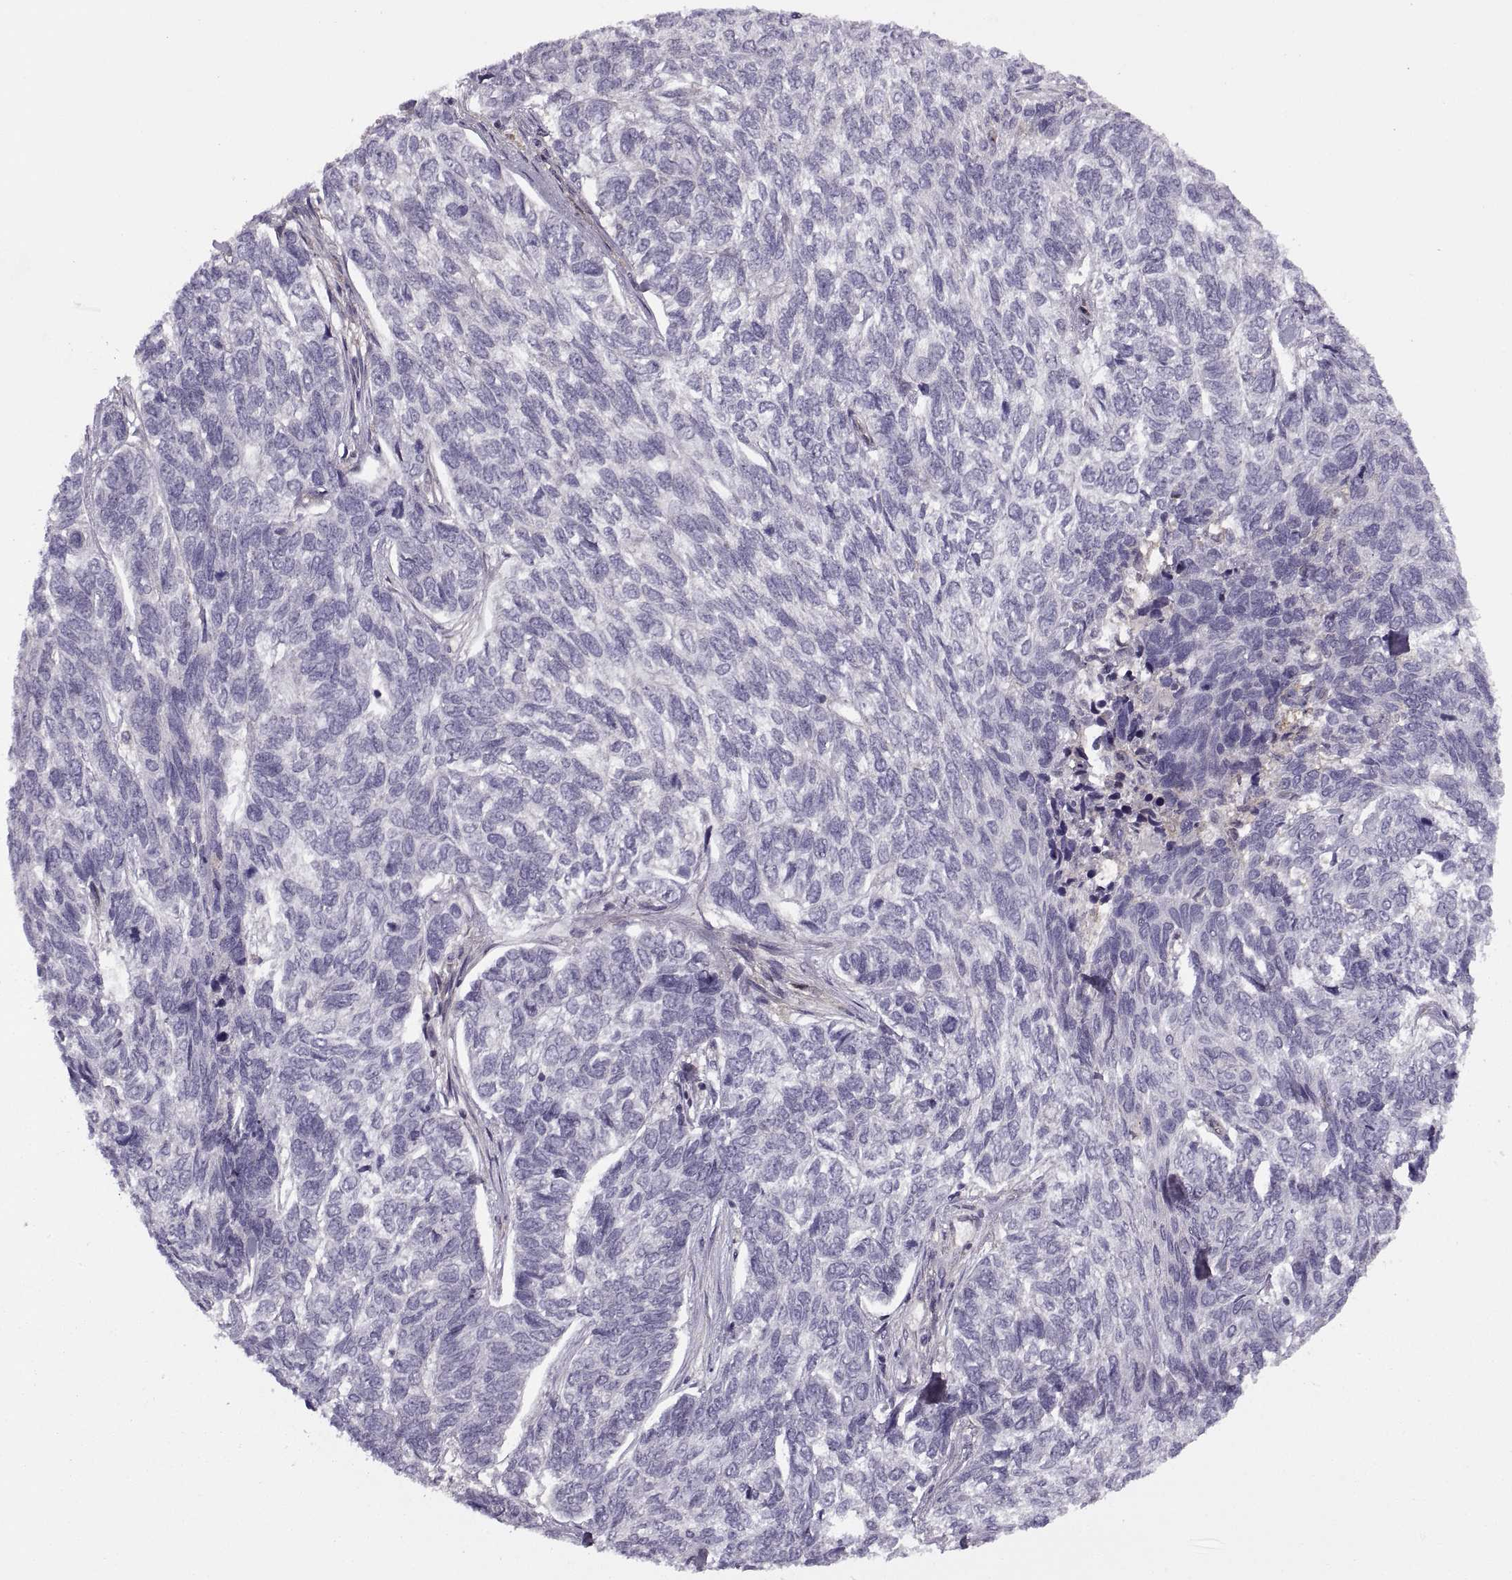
{"staining": {"intensity": "negative", "quantity": "none", "location": "none"}, "tissue": "skin cancer", "cell_type": "Tumor cells", "image_type": "cancer", "snomed": [{"axis": "morphology", "description": "Basal cell carcinoma"}, {"axis": "topography", "description": "Skin"}], "caption": "IHC micrograph of neoplastic tissue: skin cancer (basal cell carcinoma) stained with DAB (3,3'-diaminobenzidine) demonstrates no significant protein positivity in tumor cells.", "gene": "RALB", "patient": {"sex": "female", "age": 65}}